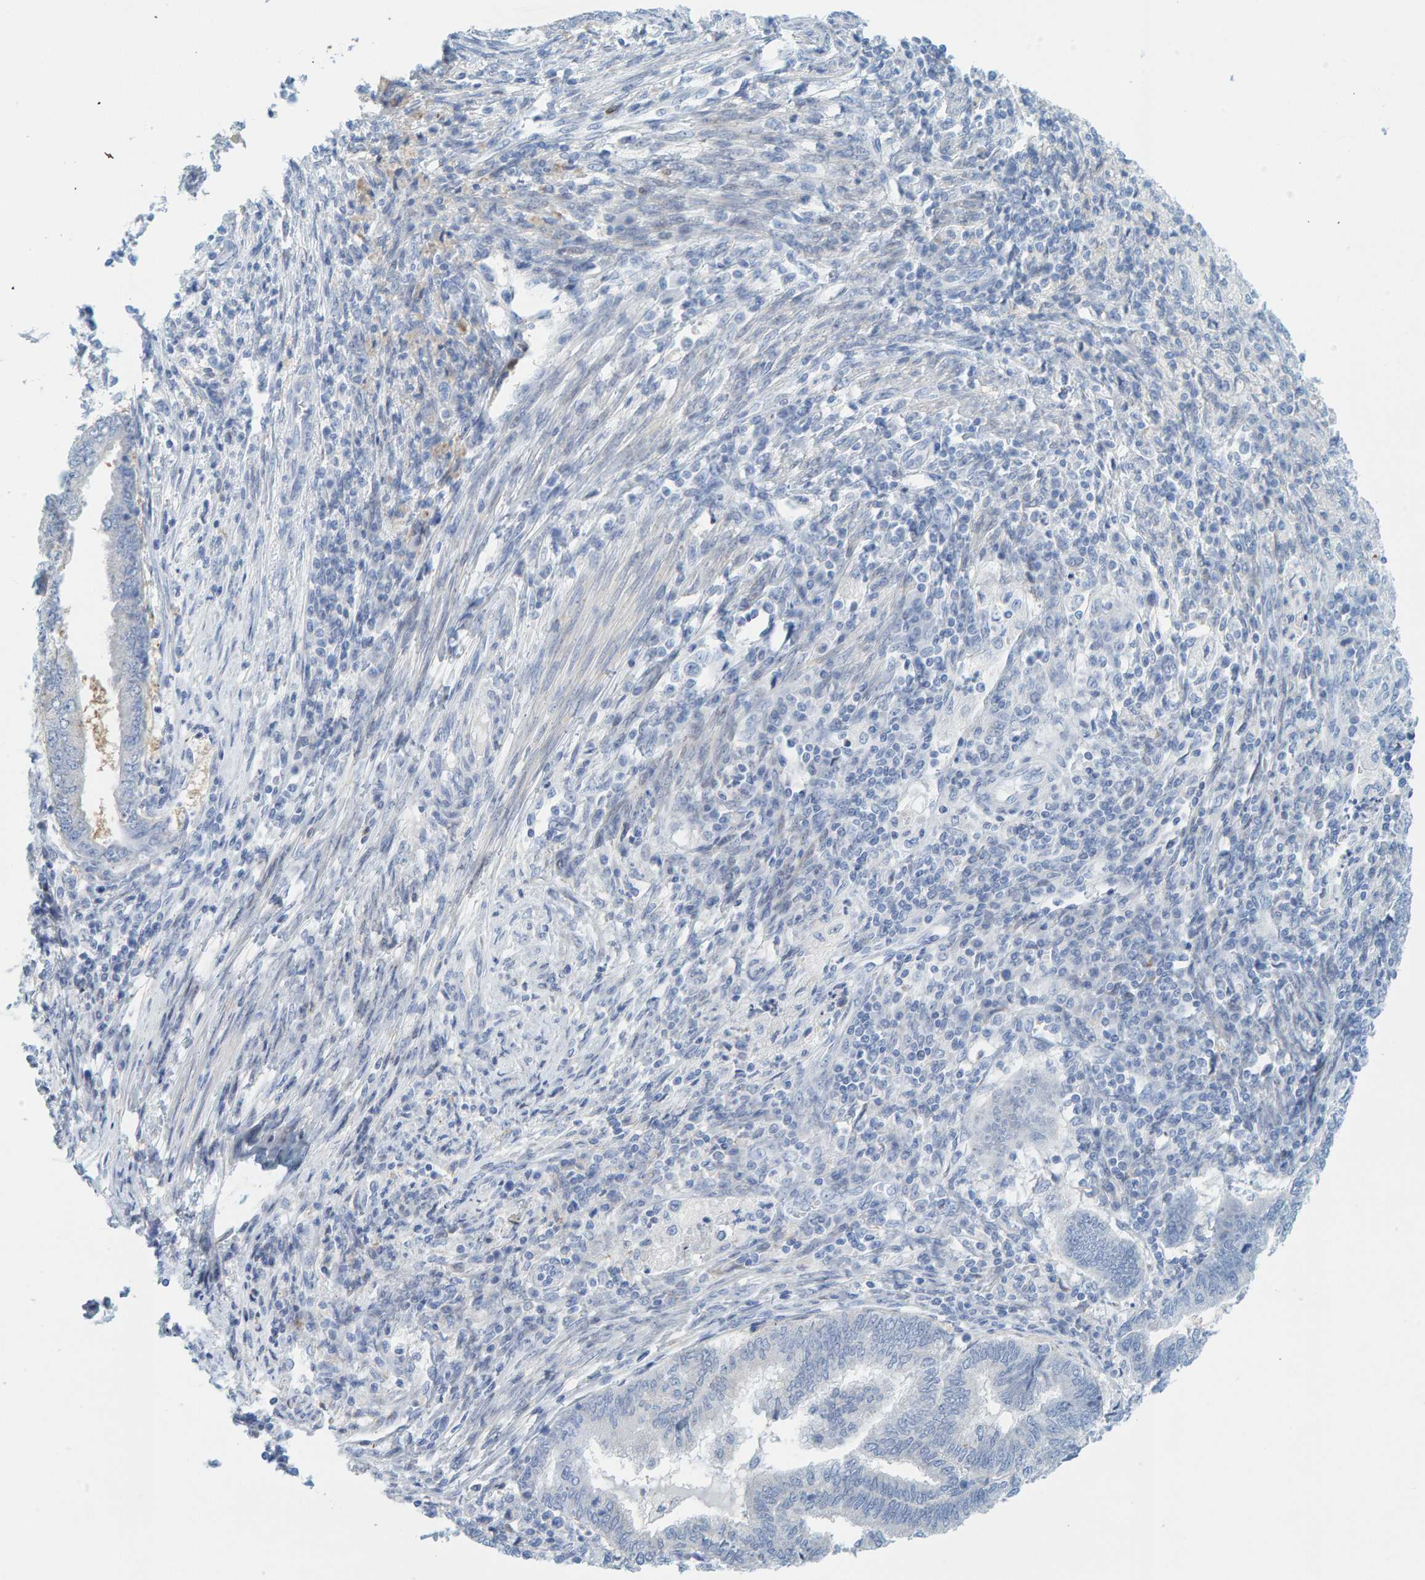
{"staining": {"intensity": "negative", "quantity": "none", "location": "none"}, "tissue": "endometrial cancer", "cell_type": "Tumor cells", "image_type": "cancer", "snomed": [{"axis": "morphology", "description": "Polyp, NOS"}, {"axis": "morphology", "description": "Adenocarcinoma, NOS"}, {"axis": "morphology", "description": "Adenoma, NOS"}, {"axis": "topography", "description": "Endometrium"}], "caption": "This is an IHC micrograph of adenocarcinoma (endometrial). There is no expression in tumor cells.", "gene": "KLHL11", "patient": {"sex": "female", "age": 79}}